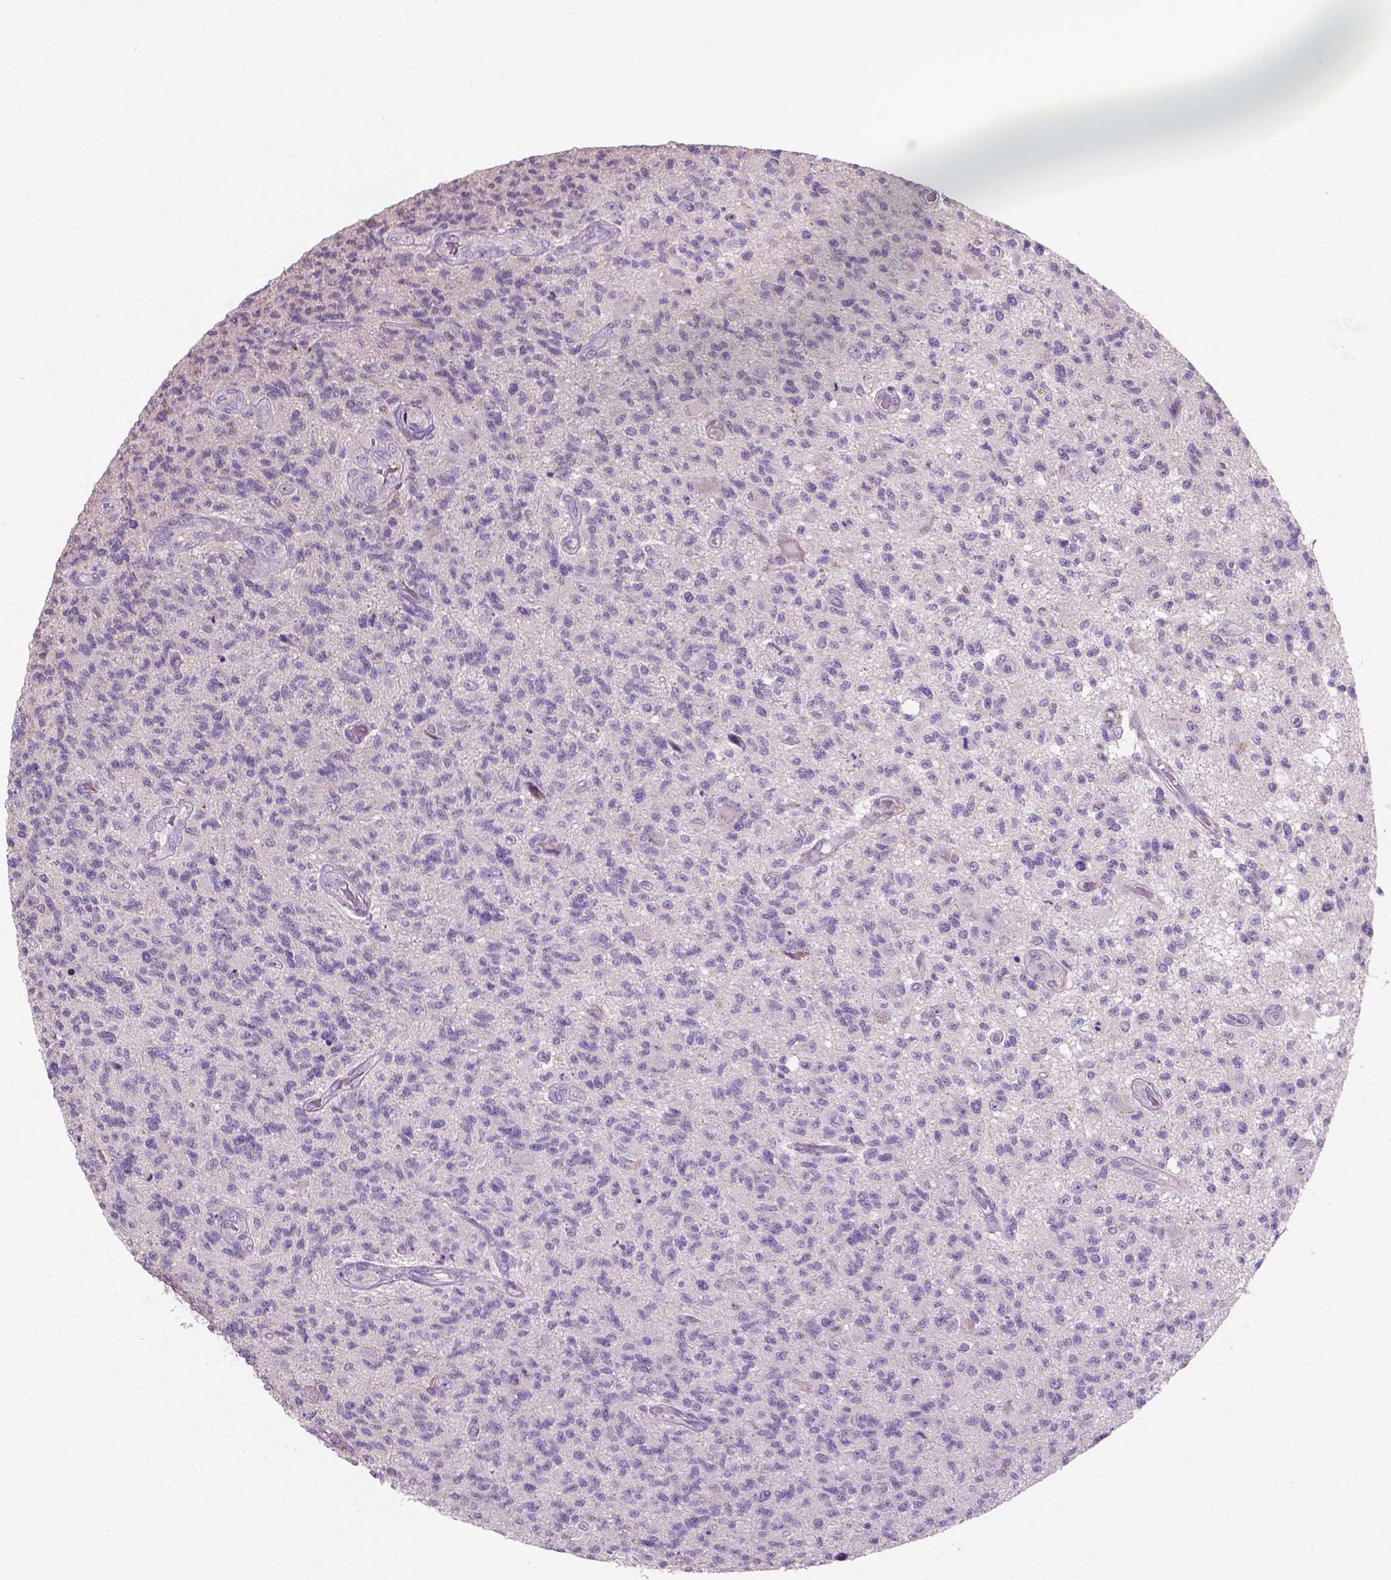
{"staining": {"intensity": "negative", "quantity": "none", "location": "none"}, "tissue": "glioma", "cell_type": "Tumor cells", "image_type": "cancer", "snomed": [{"axis": "morphology", "description": "Glioma, malignant, High grade"}, {"axis": "topography", "description": "Brain"}], "caption": "Tumor cells show no significant protein staining in malignant high-grade glioma.", "gene": "SBSN", "patient": {"sex": "male", "age": 56}}